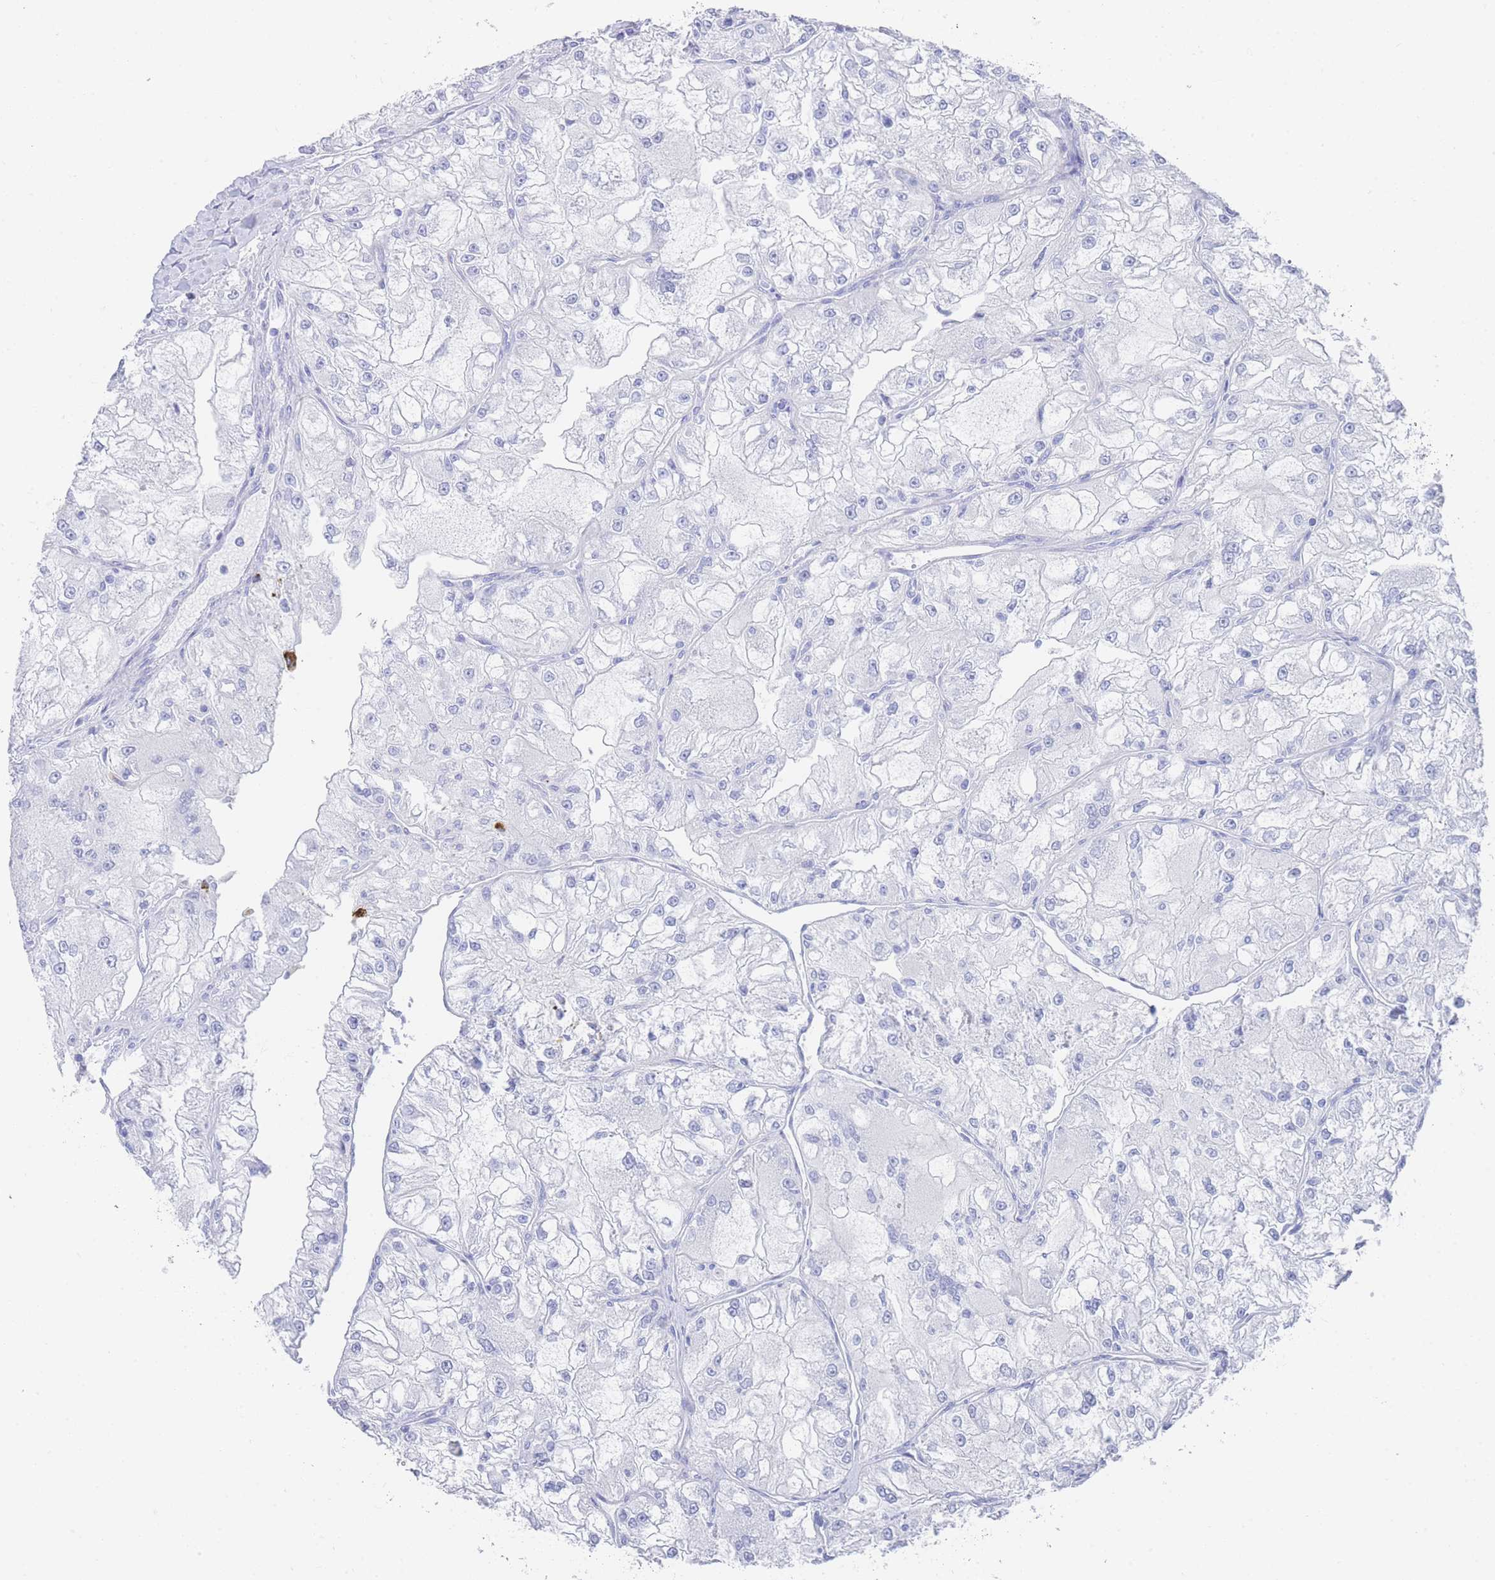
{"staining": {"intensity": "negative", "quantity": "none", "location": "none"}, "tissue": "renal cancer", "cell_type": "Tumor cells", "image_type": "cancer", "snomed": [{"axis": "morphology", "description": "Adenocarcinoma, NOS"}, {"axis": "topography", "description": "Kidney"}], "caption": "There is no significant staining in tumor cells of renal cancer. The staining is performed using DAB brown chromogen with nuclei counter-stained in using hematoxylin.", "gene": "LRRC37A", "patient": {"sex": "female", "age": 72}}